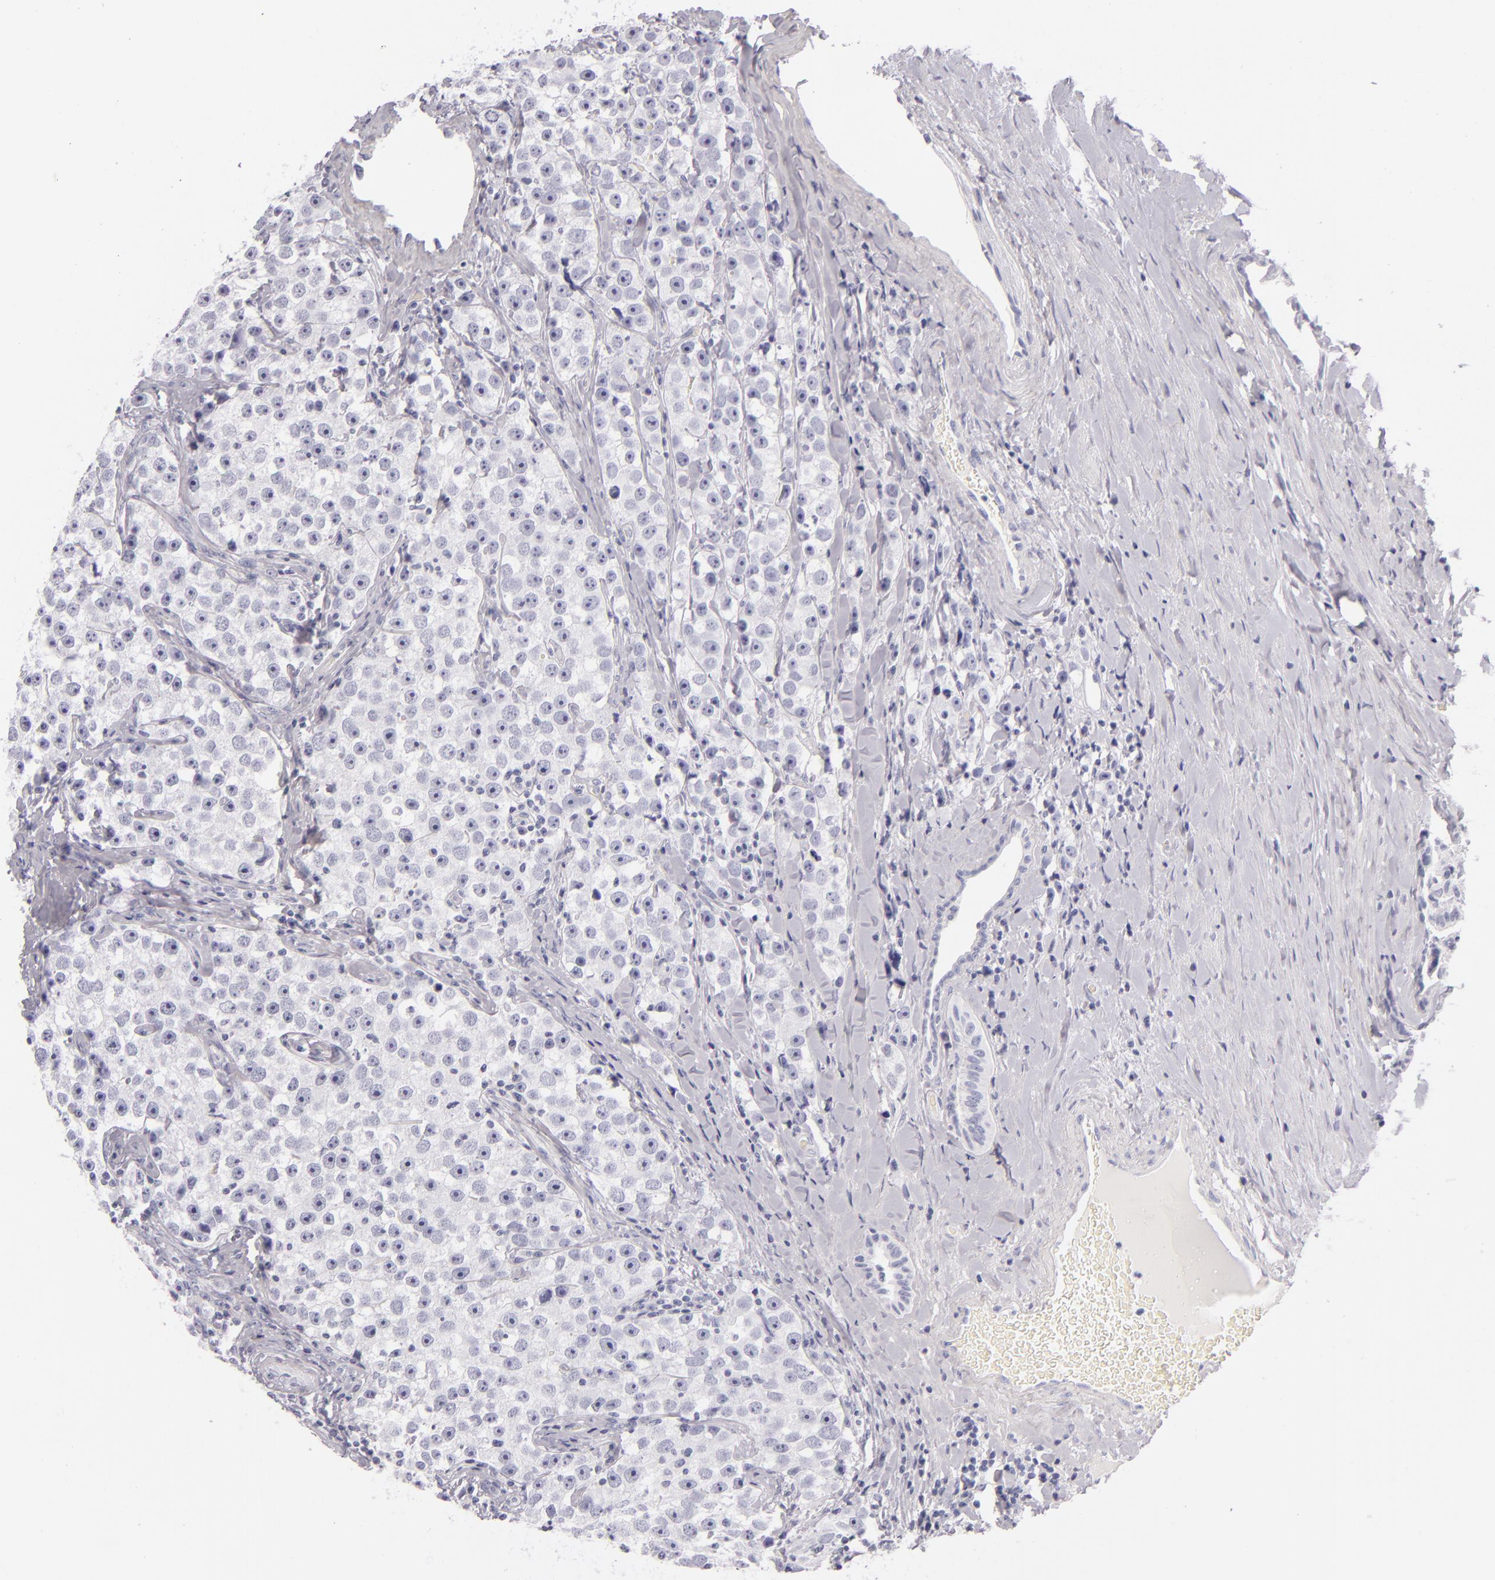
{"staining": {"intensity": "negative", "quantity": "none", "location": "none"}, "tissue": "testis cancer", "cell_type": "Tumor cells", "image_type": "cancer", "snomed": [{"axis": "morphology", "description": "Seminoma, NOS"}, {"axis": "topography", "description": "Testis"}], "caption": "This is a image of immunohistochemistry staining of testis seminoma, which shows no positivity in tumor cells.", "gene": "TPSD1", "patient": {"sex": "male", "age": 32}}